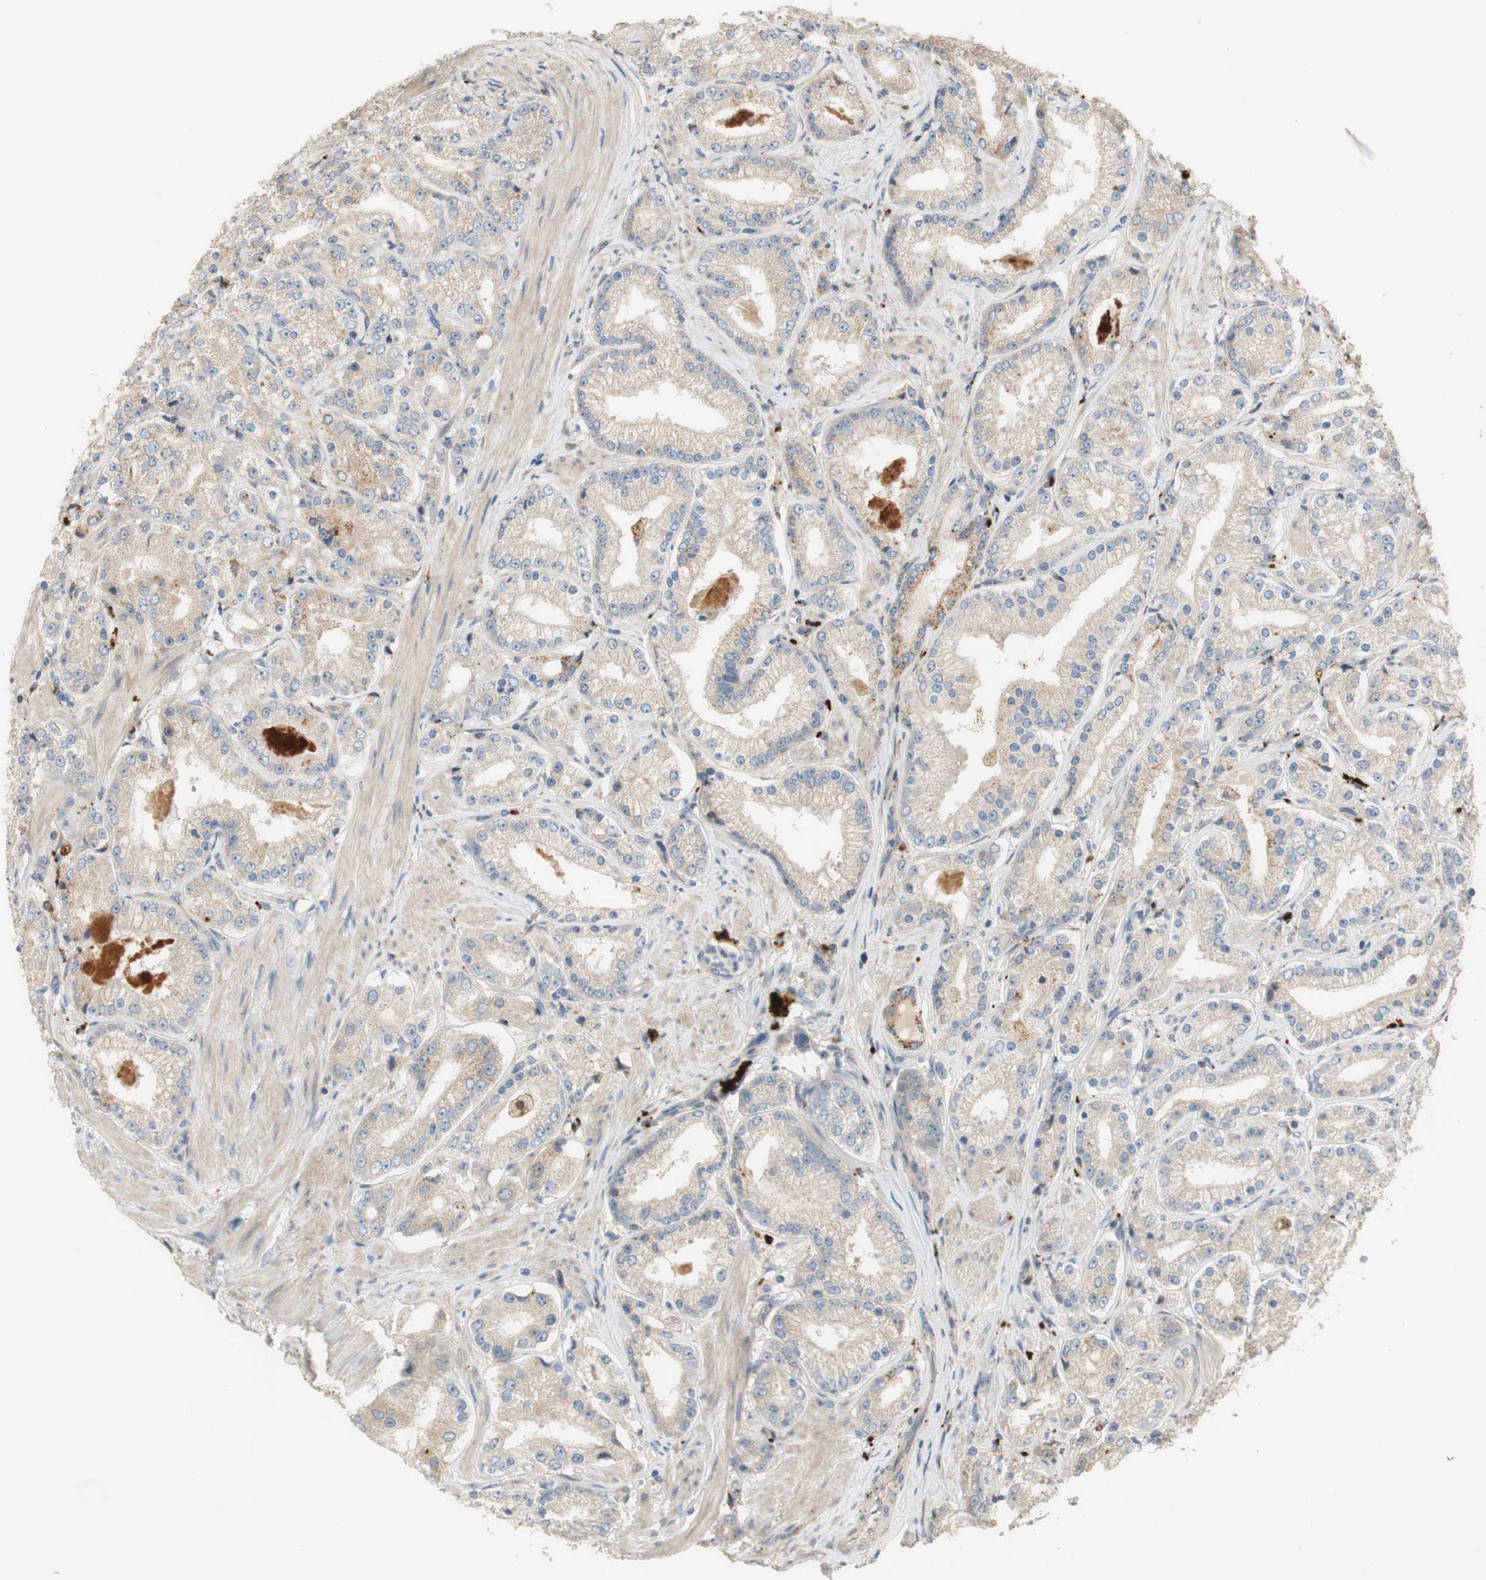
{"staining": {"intensity": "weak", "quantity": ">75%", "location": "cytoplasmic/membranous"}, "tissue": "prostate cancer", "cell_type": "Tumor cells", "image_type": "cancer", "snomed": [{"axis": "morphology", "description": "Adenocarcinoma, Low grade"}, {"axis": "topography", "description": "Prostate"}], "caption": "The image demonstrates immunohistochemical staining of adenocarcinoma (low-grade) (prostate). There is weak cytoplasmic/membranous staining is present in about >75% of tumor cells.", "gene": "PTPN21", "patient": {"sex": "male", "age": 63}}